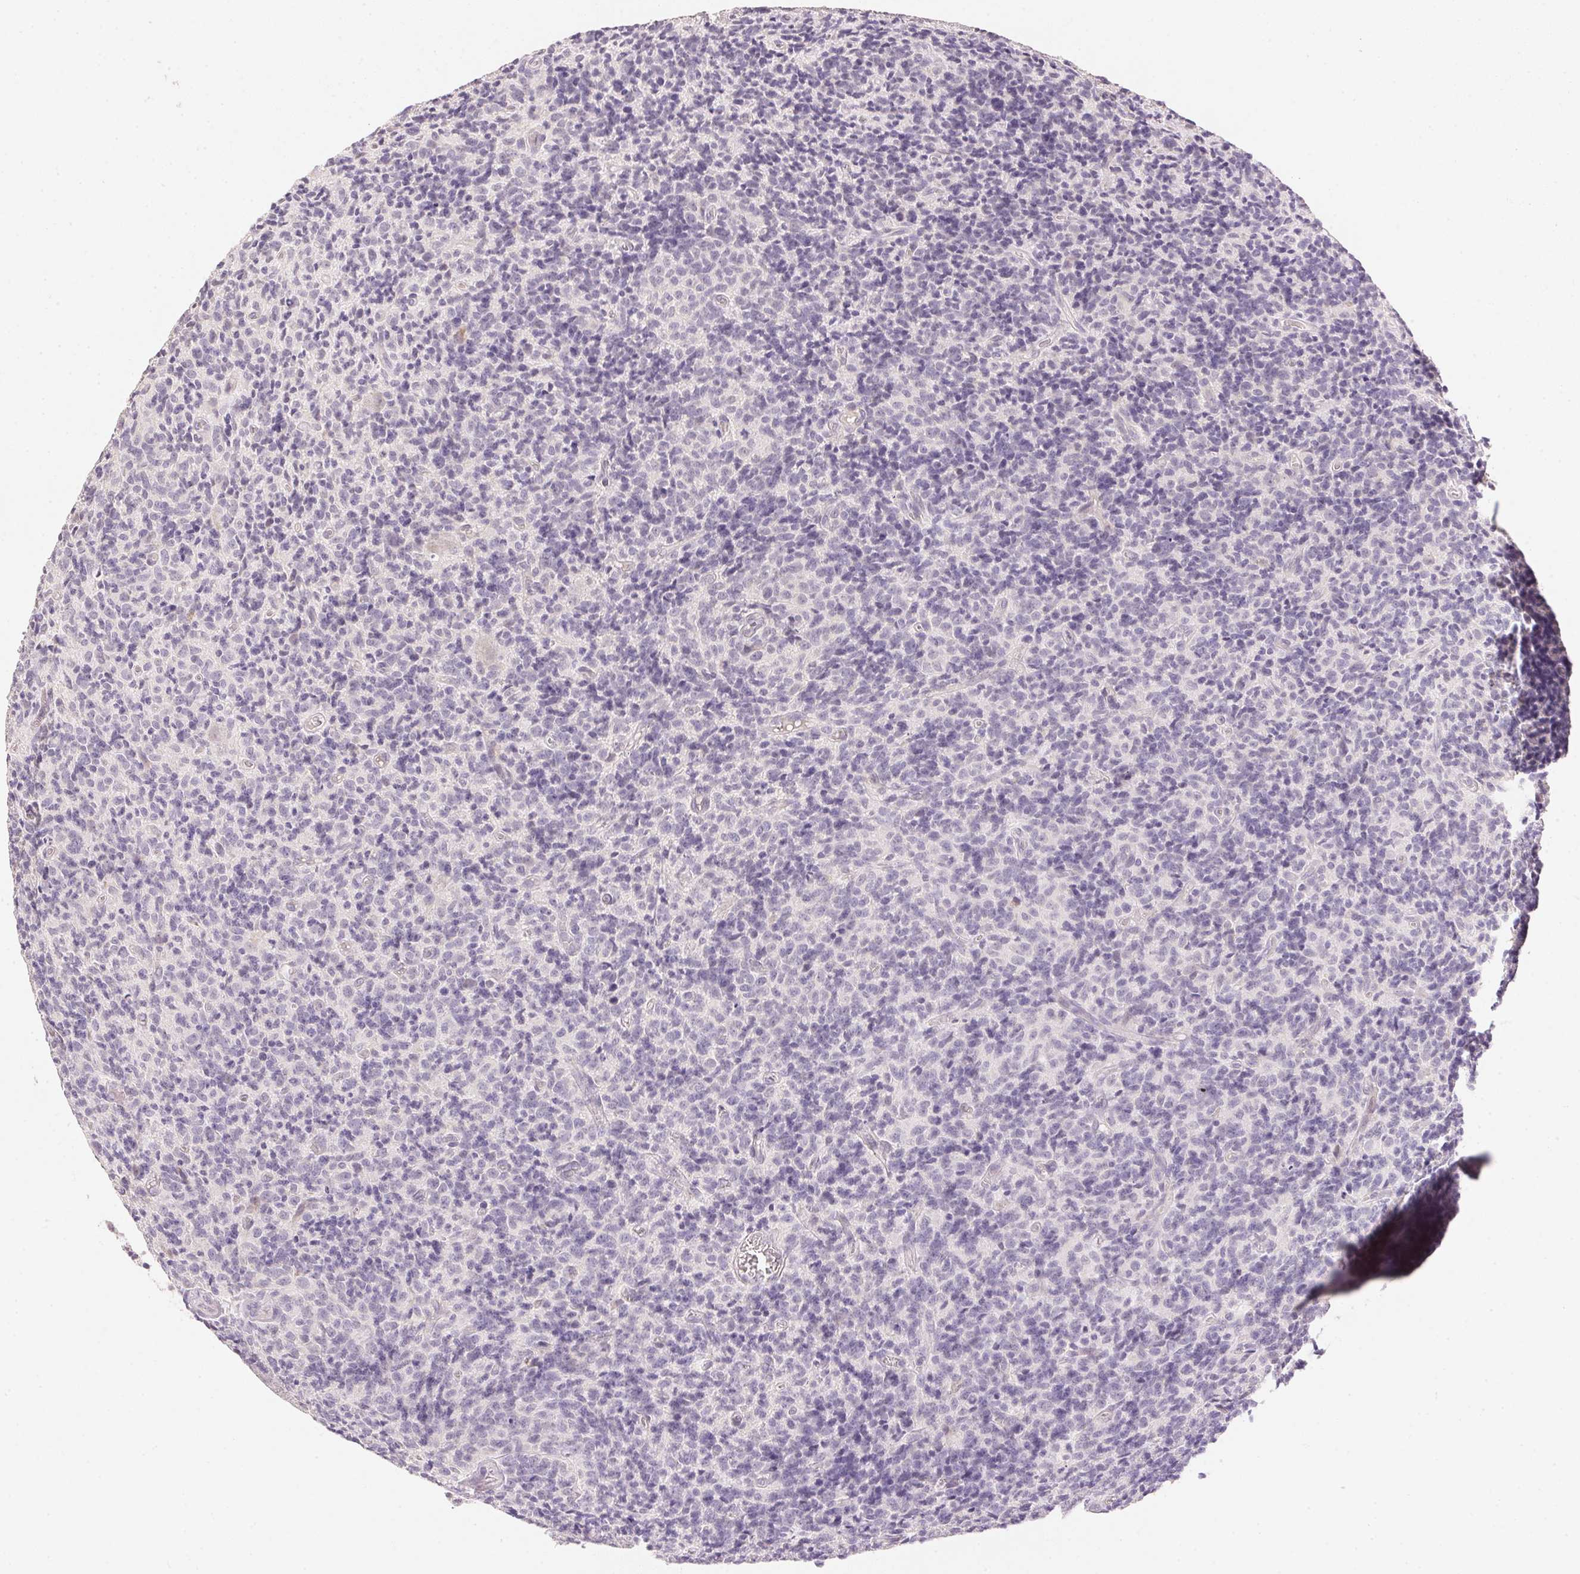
{"staining": {"intensity": "negative", "quantity": "none", "location": "none"}, "tissue": "glioma", "cell_type": "Tumor cells", "image_type": "cancer", "snomed": [{"axis": "morphology", "description": "Glioma, malignant, High grade"}, {"axis": "topography", "description": "Brain"}], "caption": "Histopathology image shows no protein expression in tumor cells of glioma tissue.", "gene": "DHCR24", "patient": {"sex": "male", "age": 76}}